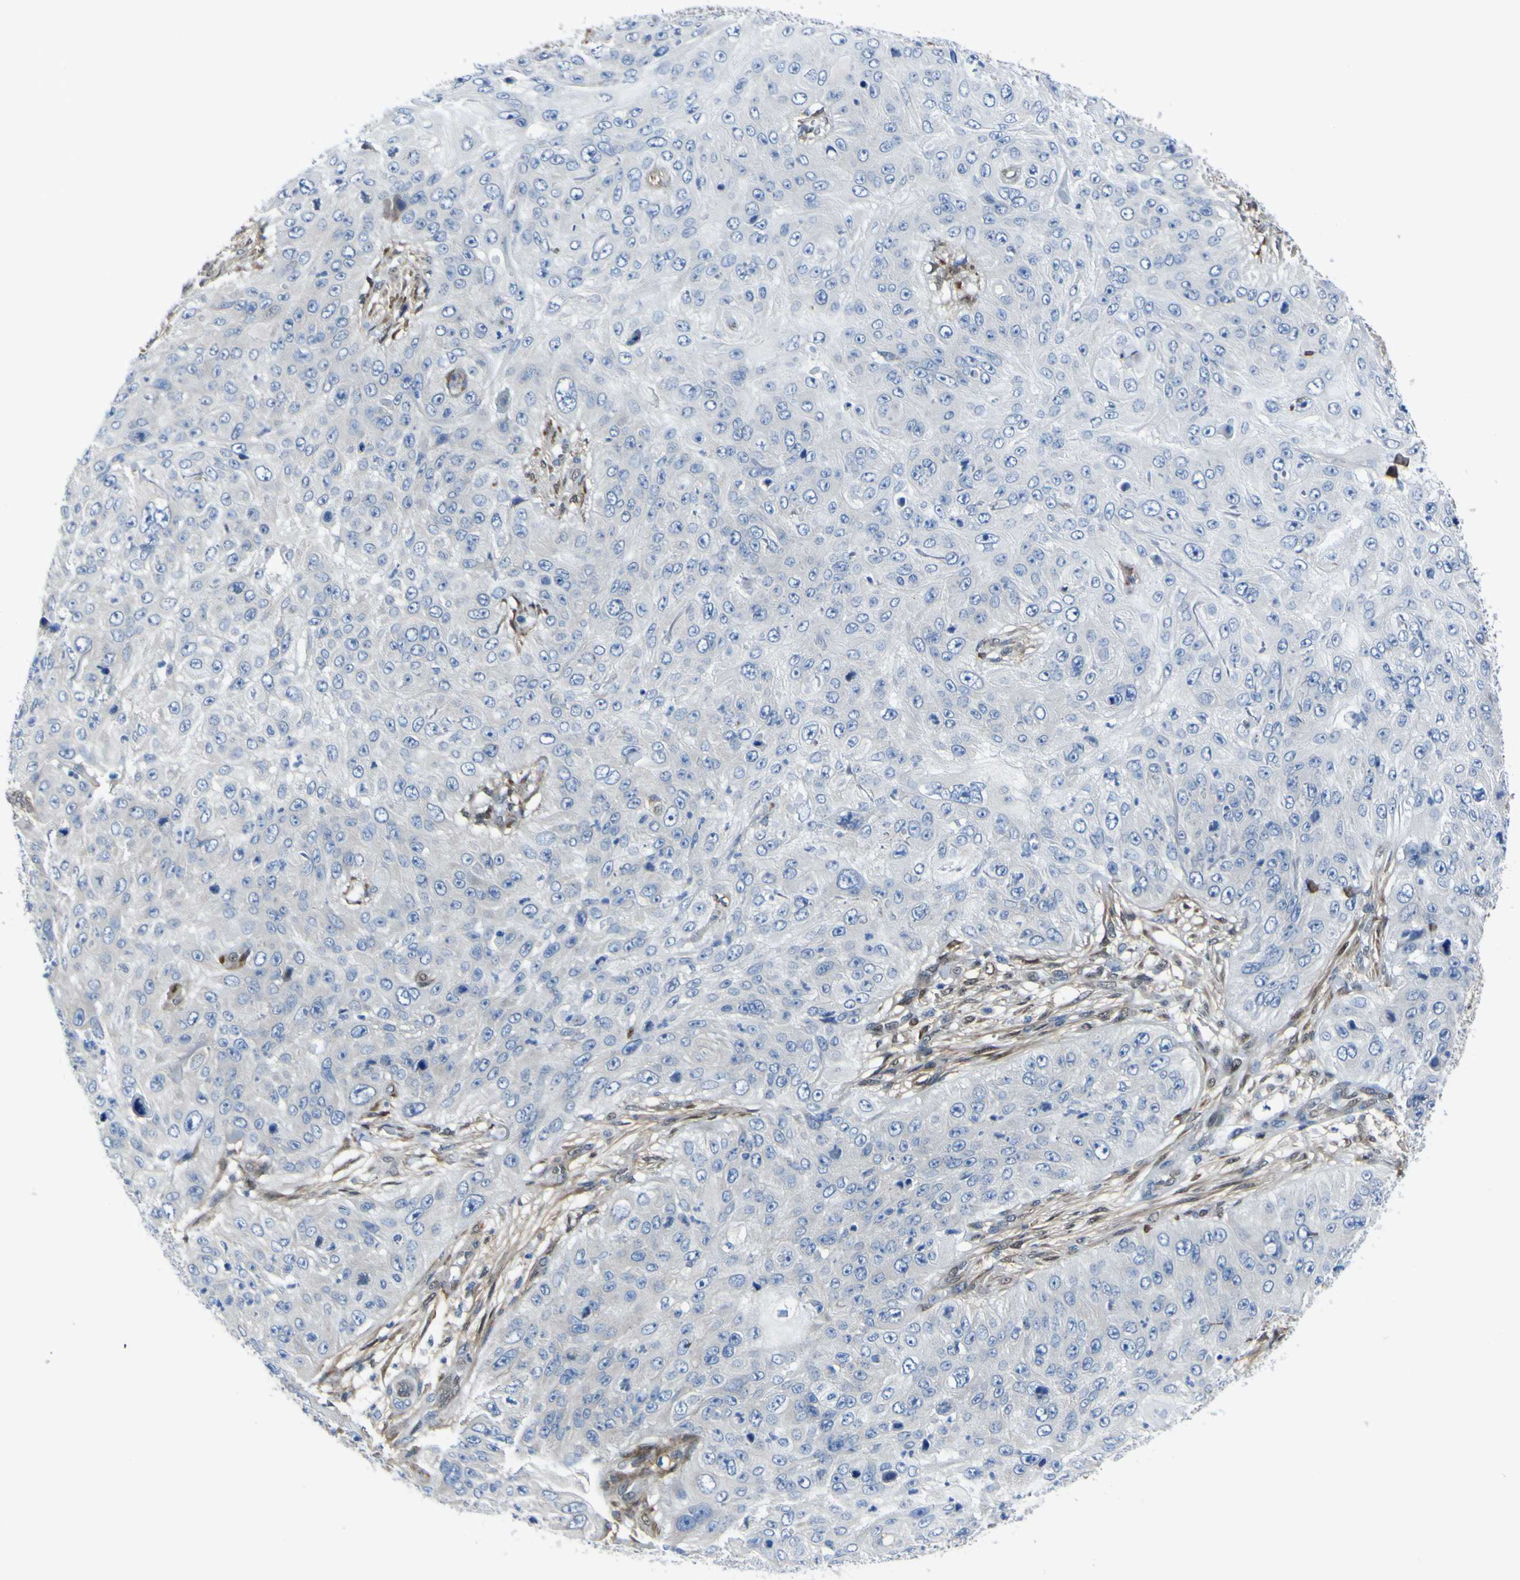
{"staining": {"intensity": "negative", "quantity": "none", "location": "none"}, "tissue": "skin cancer", "cell_type": "Tumor cells", "image_type": "cancer", "snomed": [{"axis": "morphology", "description": "Squamous cell carcinoma, NOS"}, {"axis": "topography", "description": "Skin"}], "caption": "IHC histopathology image of human skin cancer stained for a protein (brown), which demonstrates no positivity in tumor cells.", "gene": "LRRN1", "patient": {"sex": "female", "age": 80}}